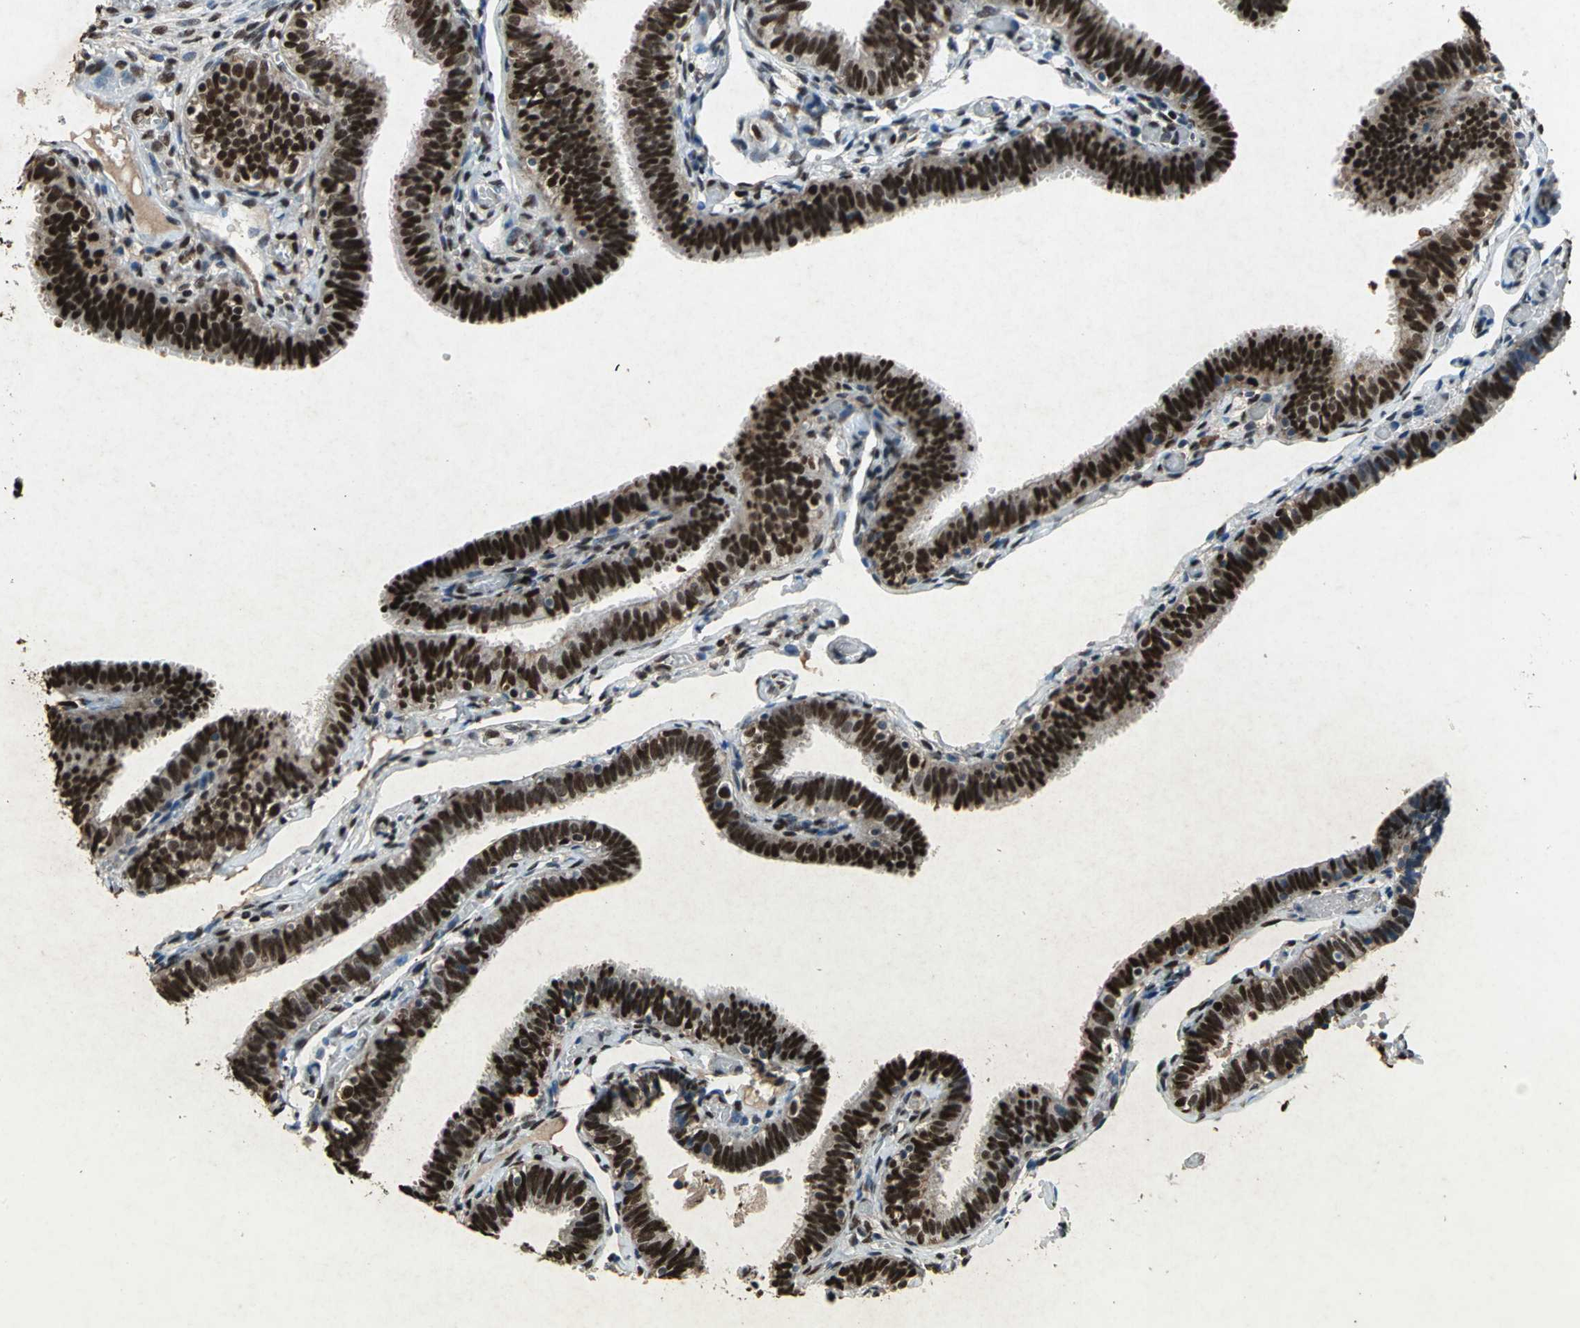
{"staining": {"intensity": "strong", "quantity": ">75%", "location": "nuclear"}, "tissue": "fallopian tube", "cell_type": "Glandular cells", "image_type": "normal", "snomed": [{"axis": "morphology", "description": "Normal tissue, NOS"}, {"axis": "topography", "description": "Fallopian tube"}], "caption": "Immunohistochemistry (IHC) photomicrograph of benign human fallopian tube stained for a protein (brown), which demonstrates high levels of strong nuclear staining in about >75% of glandular cells.", "gene": "ANP32A", "patient": {"sex": "female", "age": 46}}